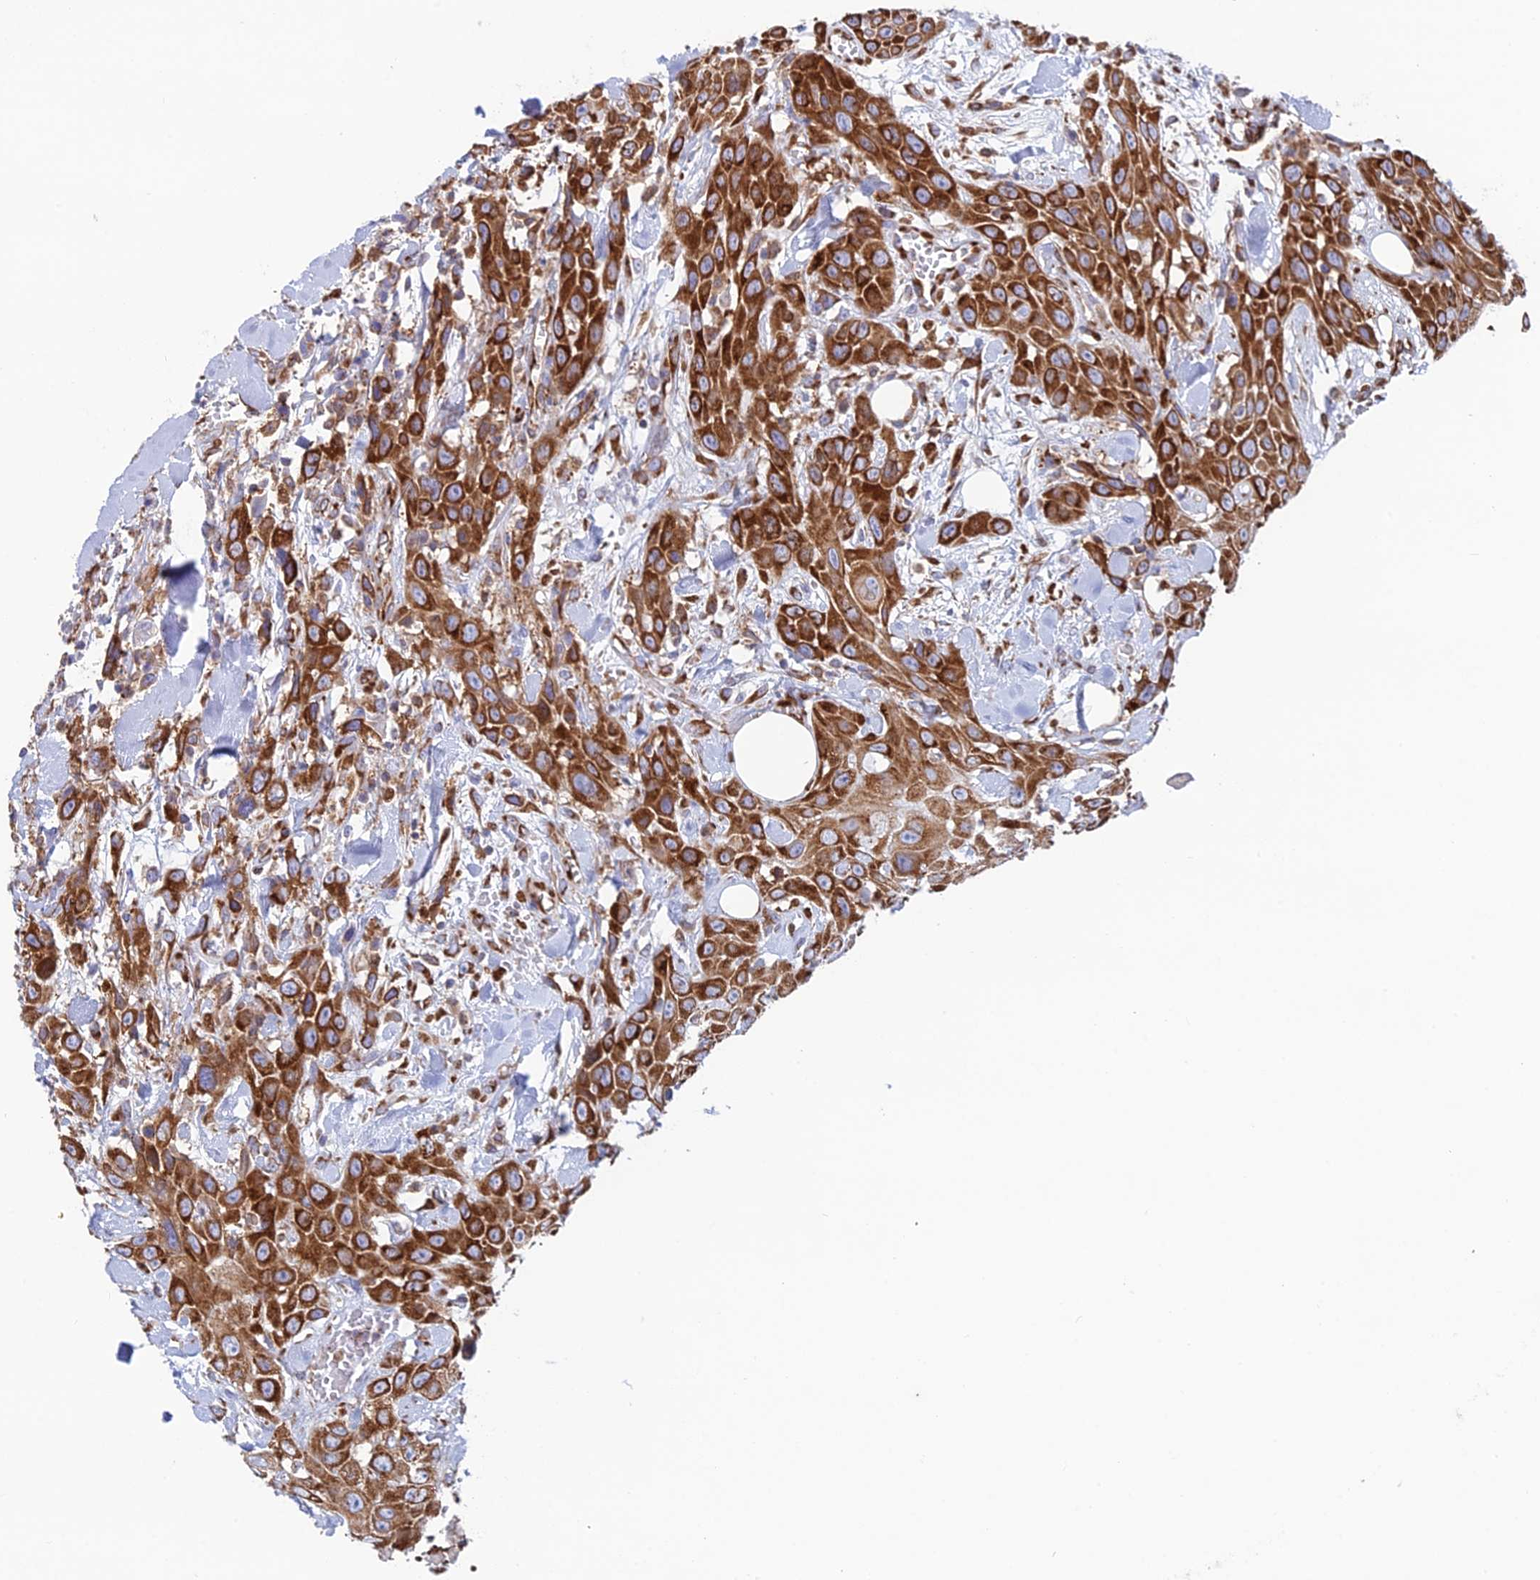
{"staining": {"intensity": "strong", "quantity": ">75%", "location": "cytoplasmic/membranous"}, "tissue": "head and neck cancer", "cell_type": "Tumor cells", "image_type": "cancer", "snomed": [{"axis": "morphology", "description": "Squamous cell carcinoma, NOS"}, {"axis": "topography", "description": "Head-Neck"}], "caption": "Strong cytoplasmic/membranous protein expression is present in about >75% of tumor cells in squamous cell carcinoma (head and neck).", "gene": "CCDC69", "patient": {"sex": "male", "age": 81}}